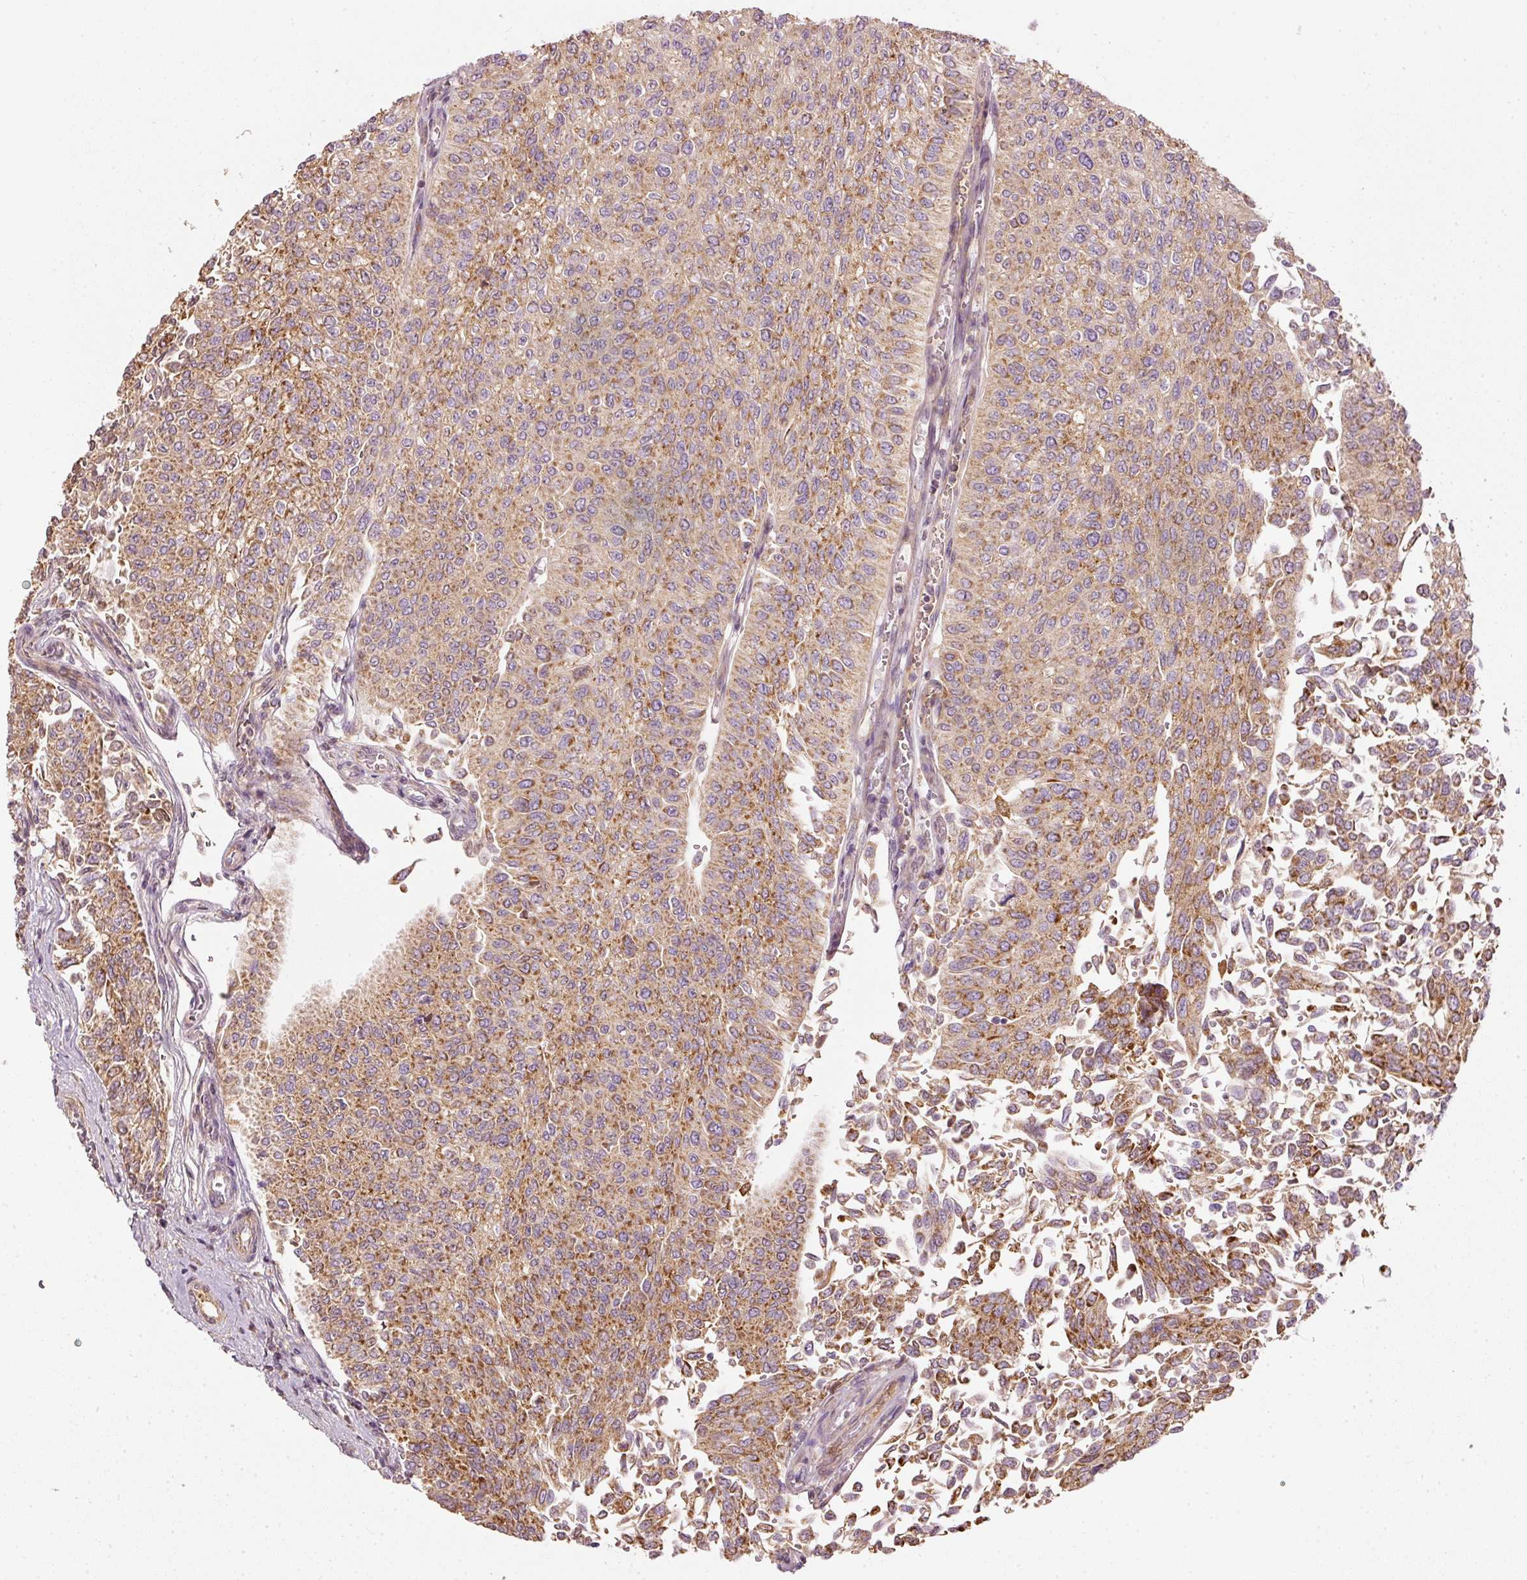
{"staining": {"intensity": "moderate", "quantity": ">75%", "location": "cytoplasmic/membranous"}, "tissue": "urothelial cancer", "cell_type": "Tumor cells", "image_type": "cancer", "snomed": [{"axis": "morphology", "description": "Urothelial carcinoma, NOS"}, {"axis": "topography", "description": "Urinary bladder"}], "caption": "High-magnification brightfield microscopy of transitional cell carcinoma stained with DAB (brown) and counterstained with hematoxylin (blue). tumor cells exhibit moderate cytoplasmic/membranous positivity is identified in about>75% of cells.", "gene": "SERPING1", "patient": {"sex": "male", "age": 59}}